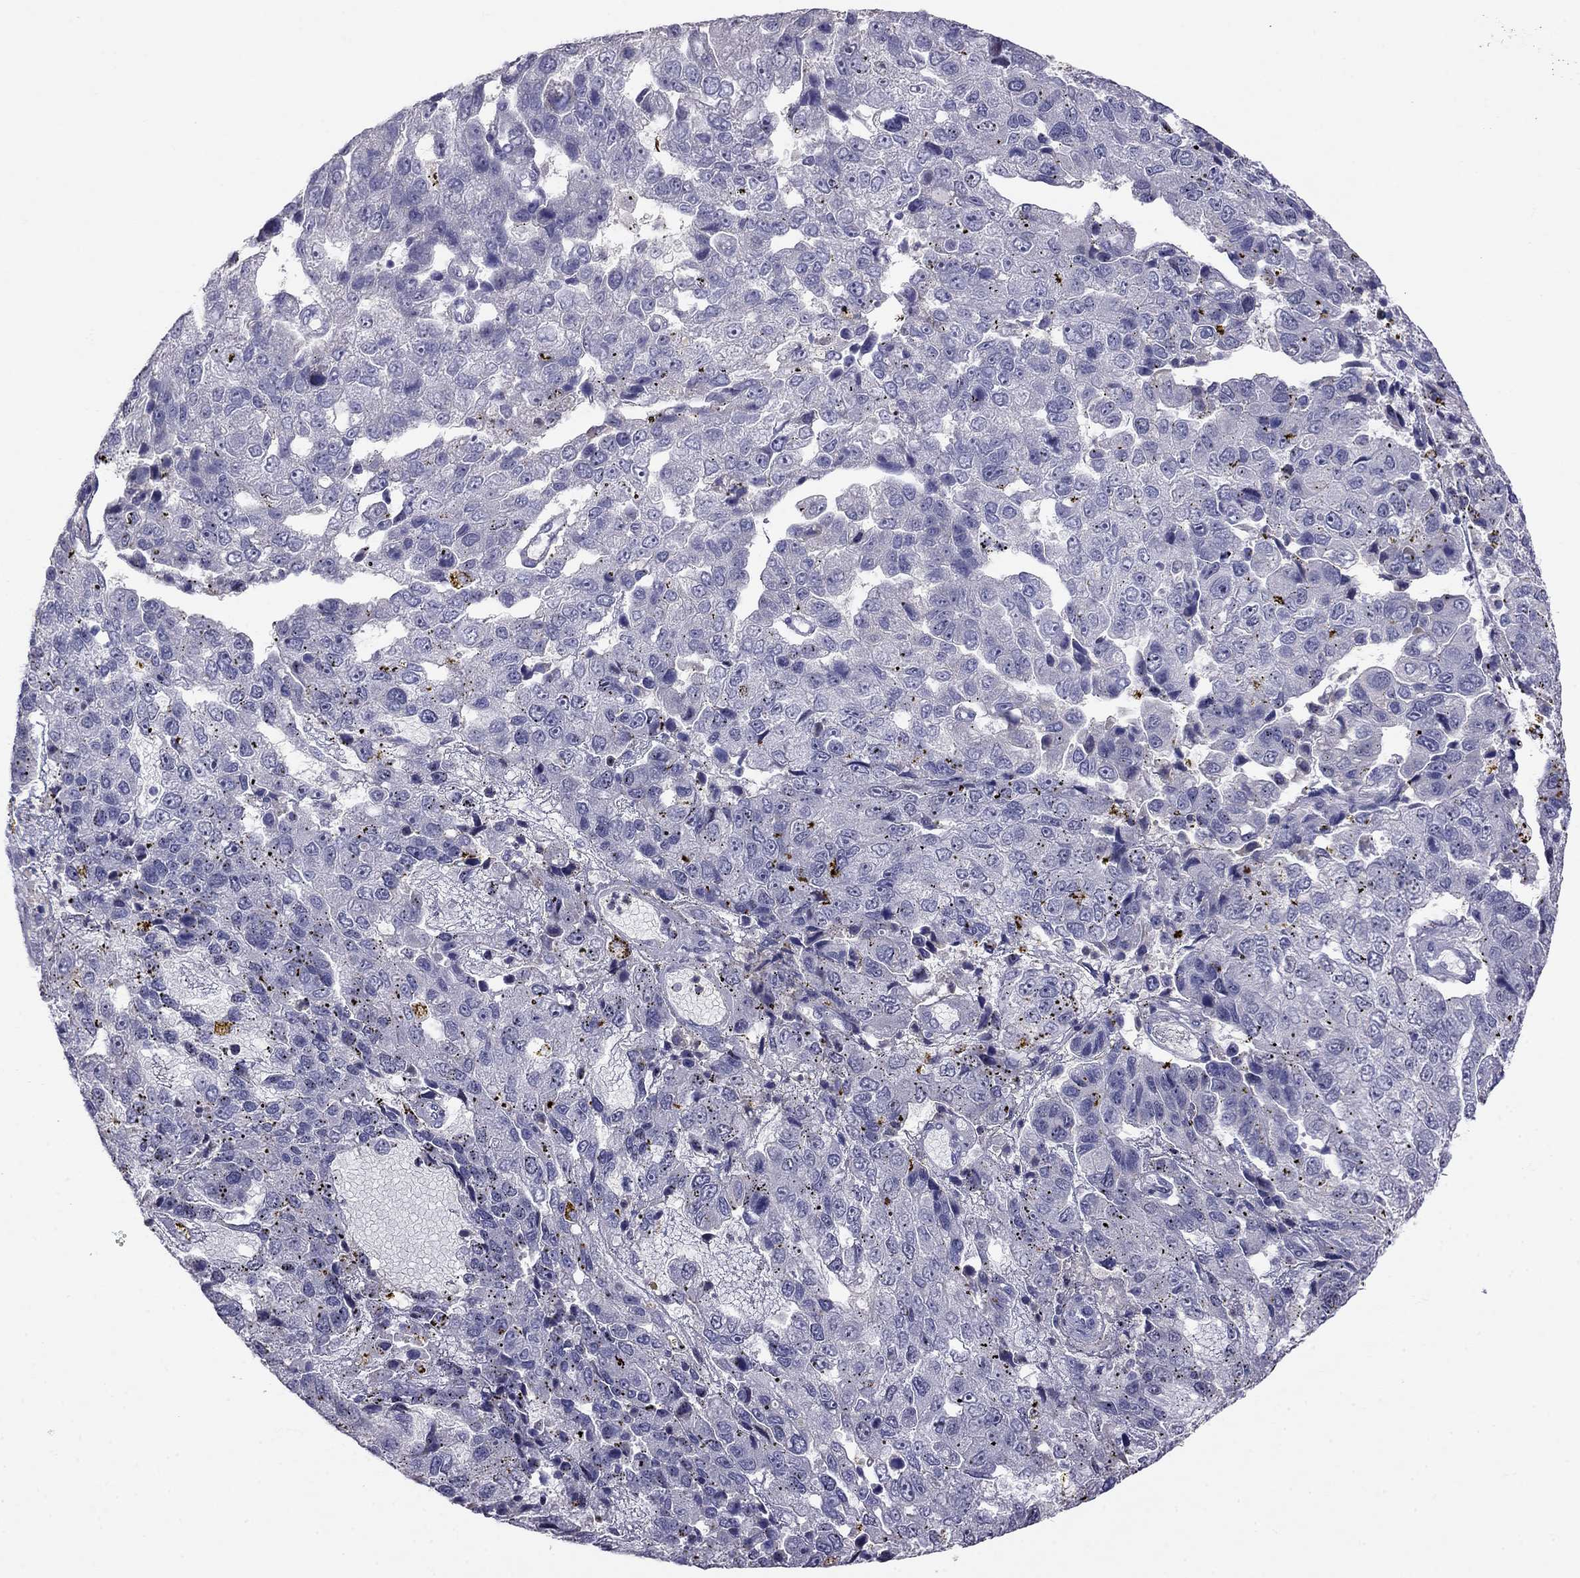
{"staining": {"intensity": "negative", "quantity": "none", "location": "none"}, "tissue": "pancreatic cancer", "cell_type": "Tumor cells", "image_type": "cancer", "snomed": [{"axis": "morphology", "description": "Adenocarcinoma, NOS"}, {"axis": "topography", "description": "Pancreas"}], "caption": "This is an immunohistochemistry (IHC) histopathology image of pancreatic adenocarcinoma. There is no expression in tumor cells.", "gene": "LRRC39", "patient": {"sex": "female", "age": 61}}